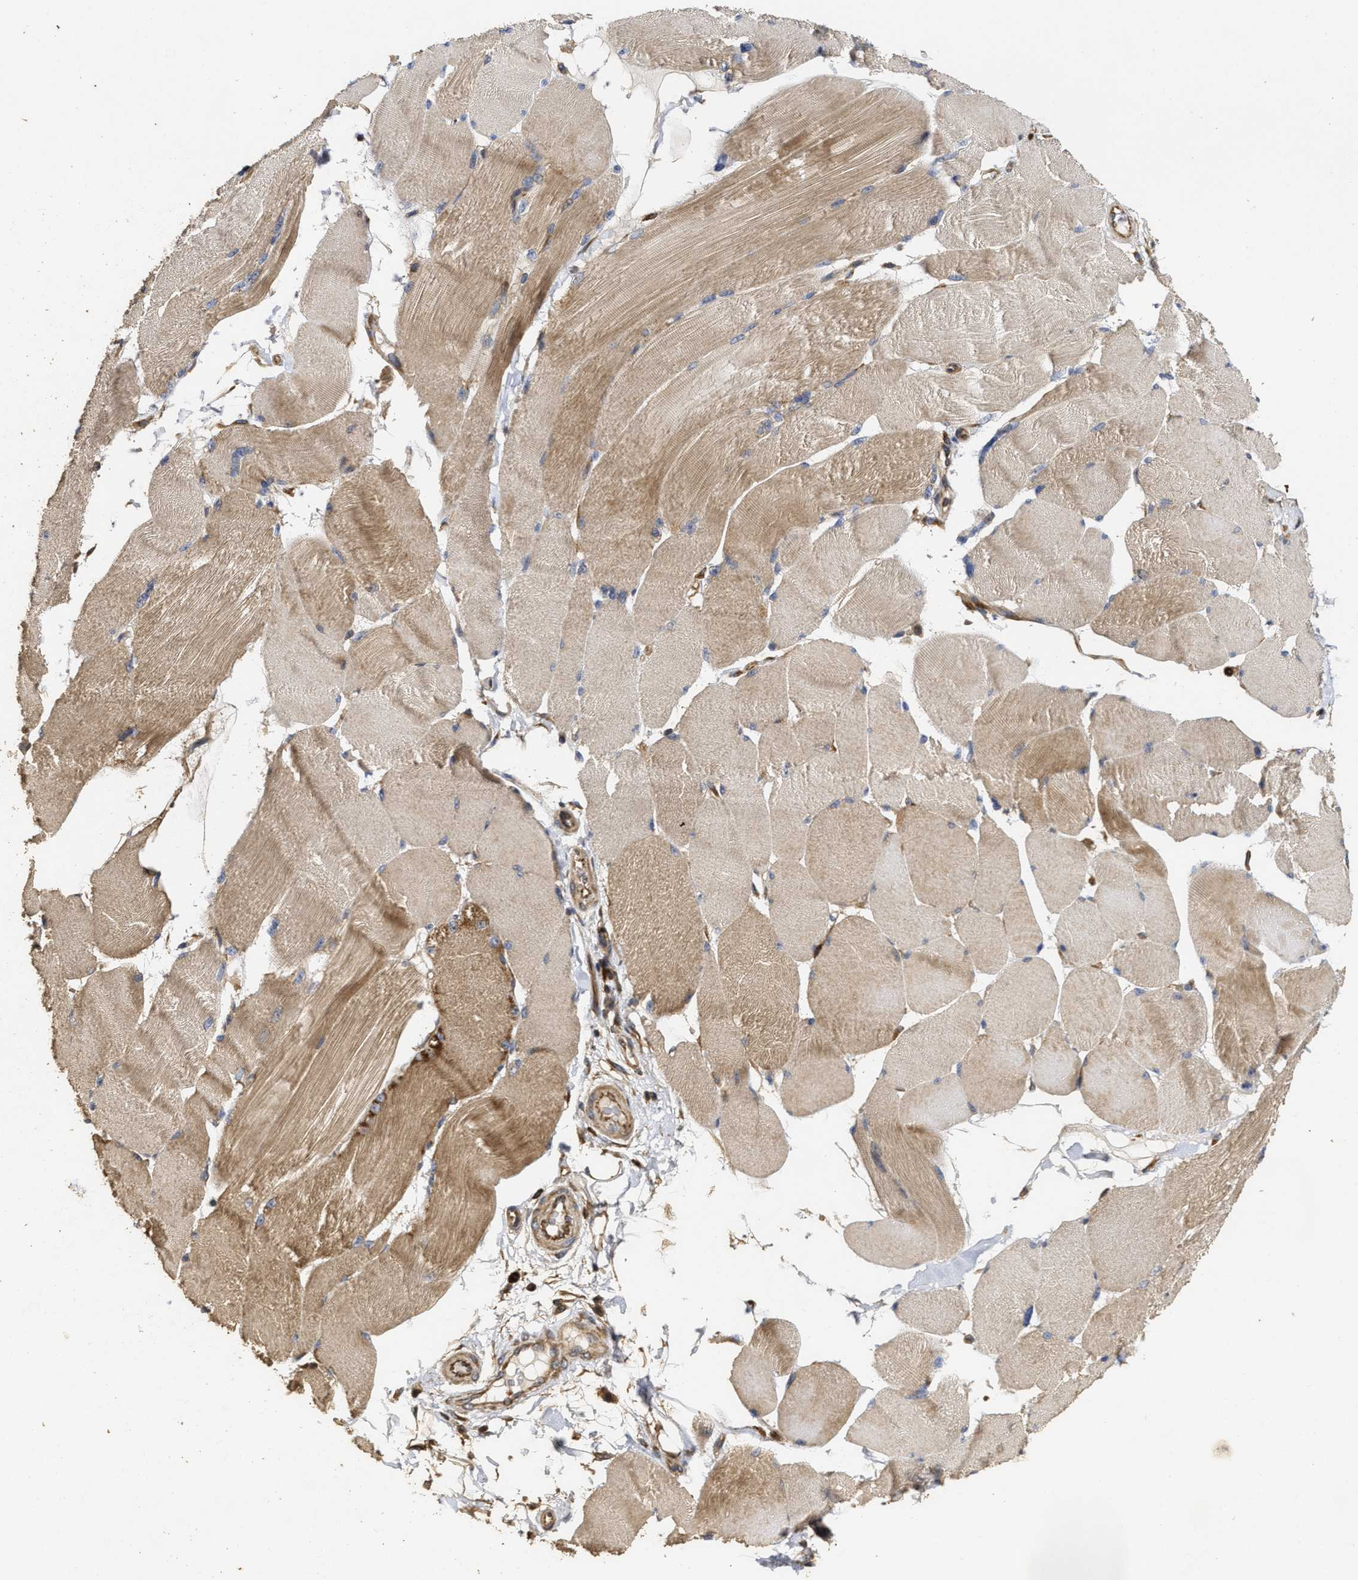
{"staining": {"intensity": "moderate", "quantity": ">75%", "location": "cytoplasmic/membranous"}, "tissue": "skeletal muscle", "cell_type": "Myocytes", "image_type": "normal", "snomed": [{"axis": "morphology", "description": "Normal tissue, NOS"}, {"axis": "topography", "description": "Skin"}, {"axis": "topography", "description": "Skeletal muscle"}], "caption": "Myocytes show medium levels of moderate cytoplasmic/membranous positivity in about >75% of cells in benign skeletal muscle.", "gene": "NAV1", "patient": {"sex": "male", "age": 83}}